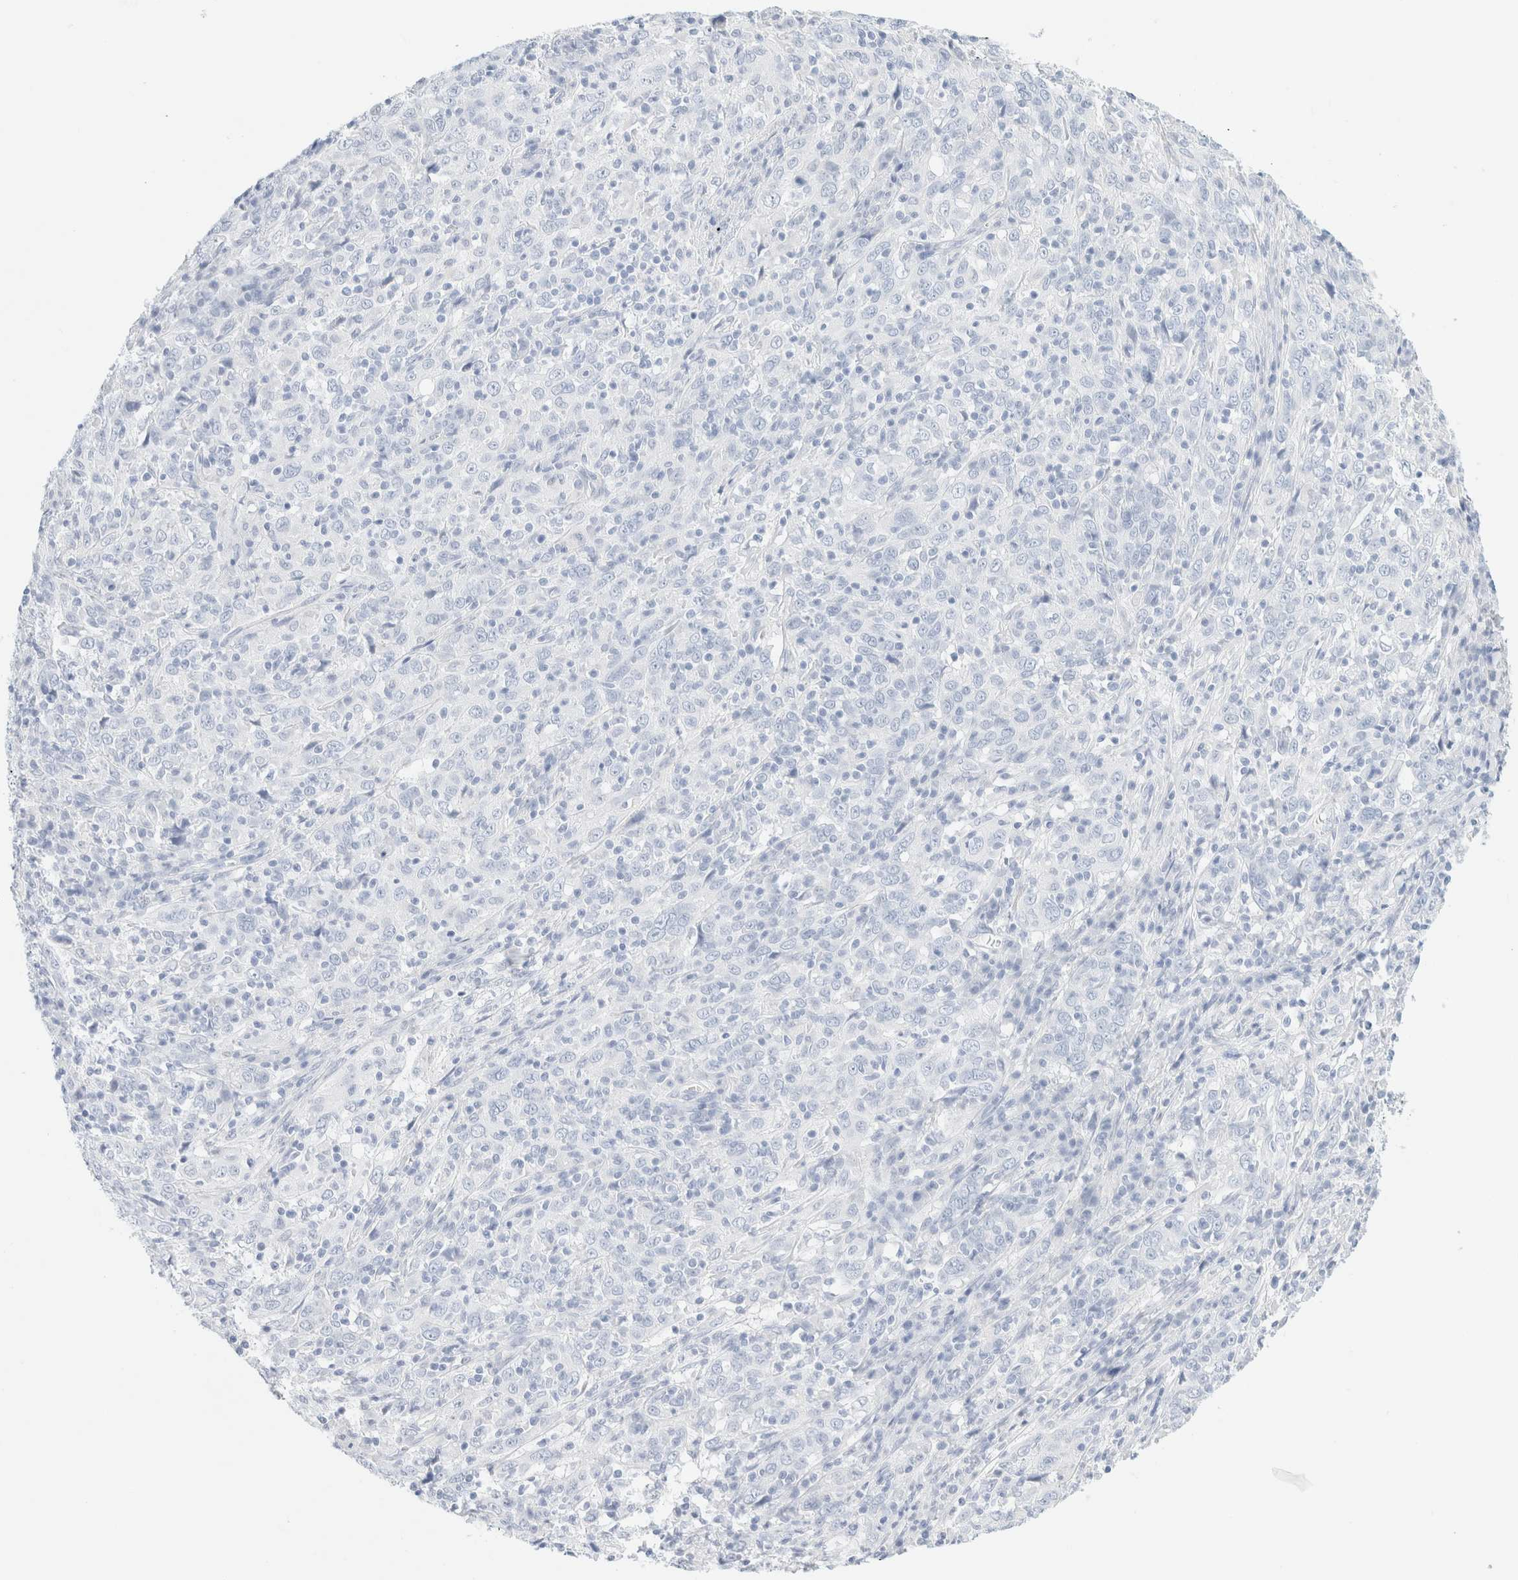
{"staining": {"intensity": "negative", "quantity": "none", "location": "none"}, "tissue": "cervical cancer", "cell_type": "Tumor cells", "image_type": "cancer", "snomed": [{"axis": "morphology", "description": "Squamous cell carcinoma, NOS"}, {"axis": "topography", "description": "Cervix"}], "caption": "Immunohistochemistry (IHC) of human cervical cancer reveals no staining in tumor cells.", "gene": "DPYS", "patient": {"sex": "female", "age": 46}}